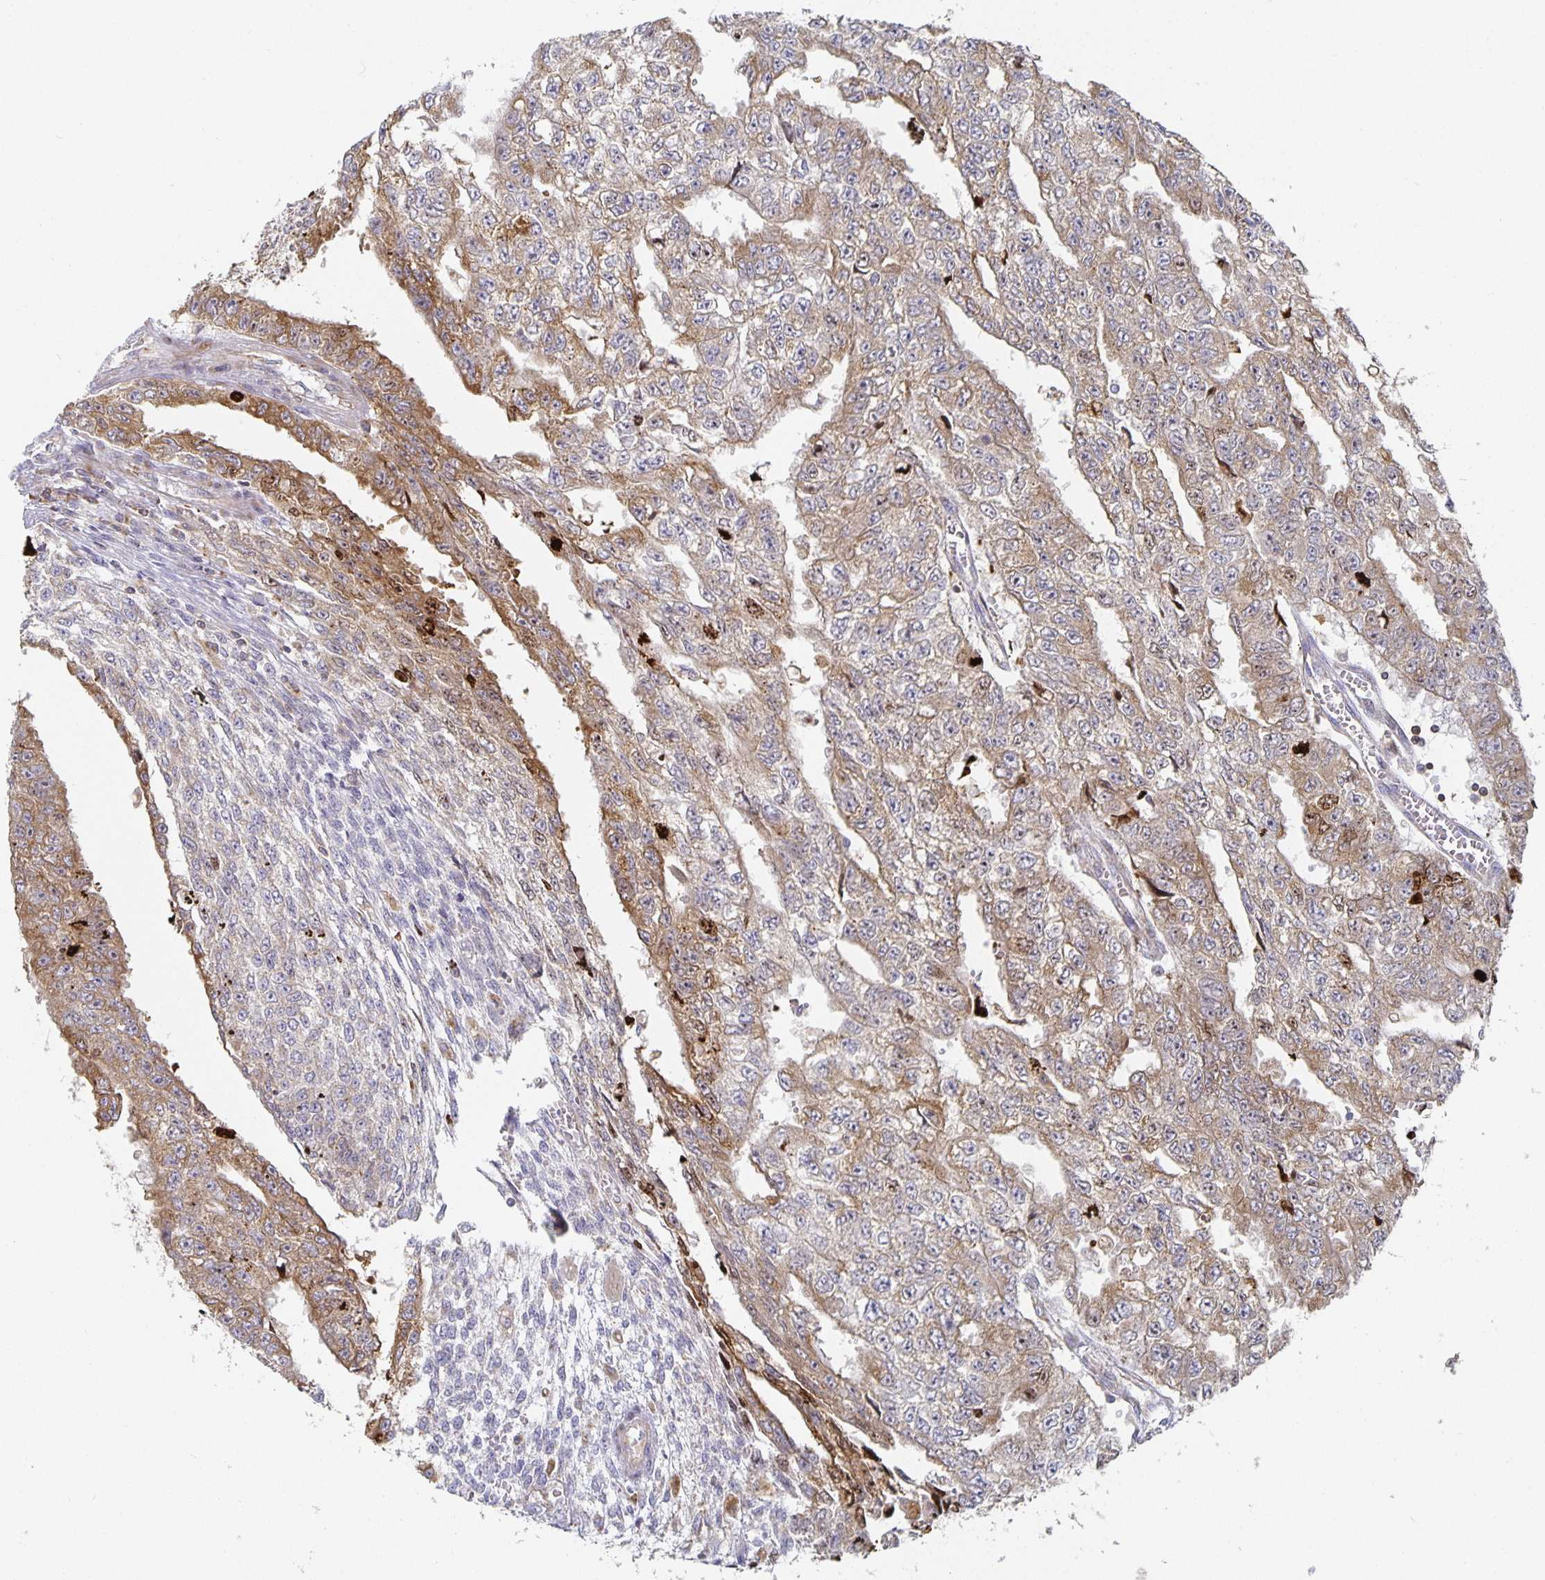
{"staining": {"intensity": "moderate", "quantity": ">75%", "location": "cytoplasmic/membranous"}, "tissue": "testis cancer", "cell_type": "Tumor cells", "image_type": "cancer", "snomed": [{"axis": "morphology", "description": "Carcinoma, Embryonal, NOS"}, {"axis": "morphology", "description": "Teratoma, malignant, NOS"}, {"axis": "topography", "description": "Testis"}], "caption": "Protein expression analysis of teratoma (malignant) (testis) displays moderate cytoplasmic/membranous staining in approximately >75% of tumor cells. Ihc stains the protein in brown and the nuclei are stained blue.", "gene": "NOMO1", "patient": {"sex": "male", "age": 24}}